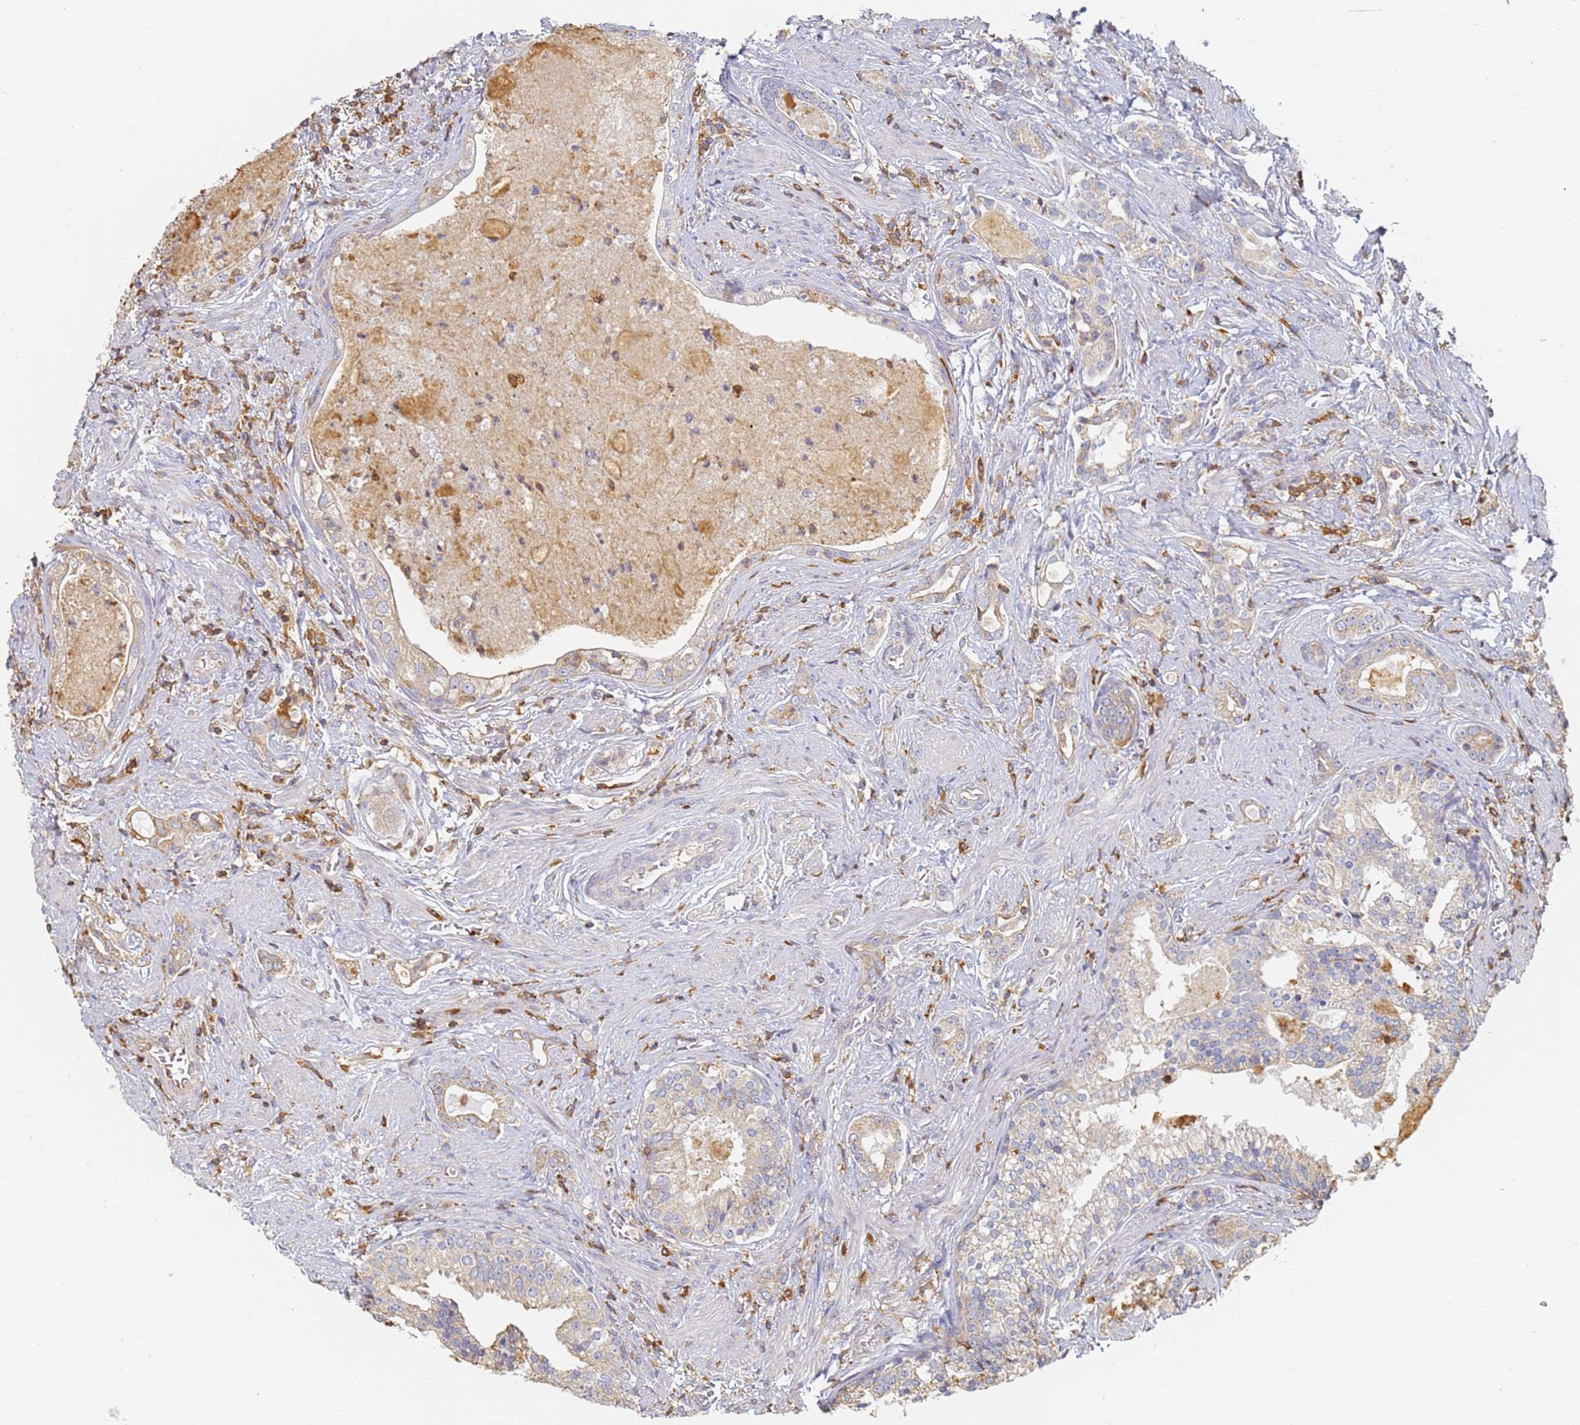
{"staining": {"intensity": "weak", "quantity": "<25%", "location": "cytoplasmic/membranous"}, "tissue": "prostate cancer", "cell_type": "Tumor cells", "image_type": "cancer", "snomed": [{"axis": "morphology", "description": "Adenocarcinoma, High grade"}, {"axis": "topography", "description": "Prostate"}], "caption": "Human prostate cancer stained for a protein using IHC exhibits no expression in tumor cells.", "gene": "BIN2", "patient": {"sex": "male", "age": 58}}